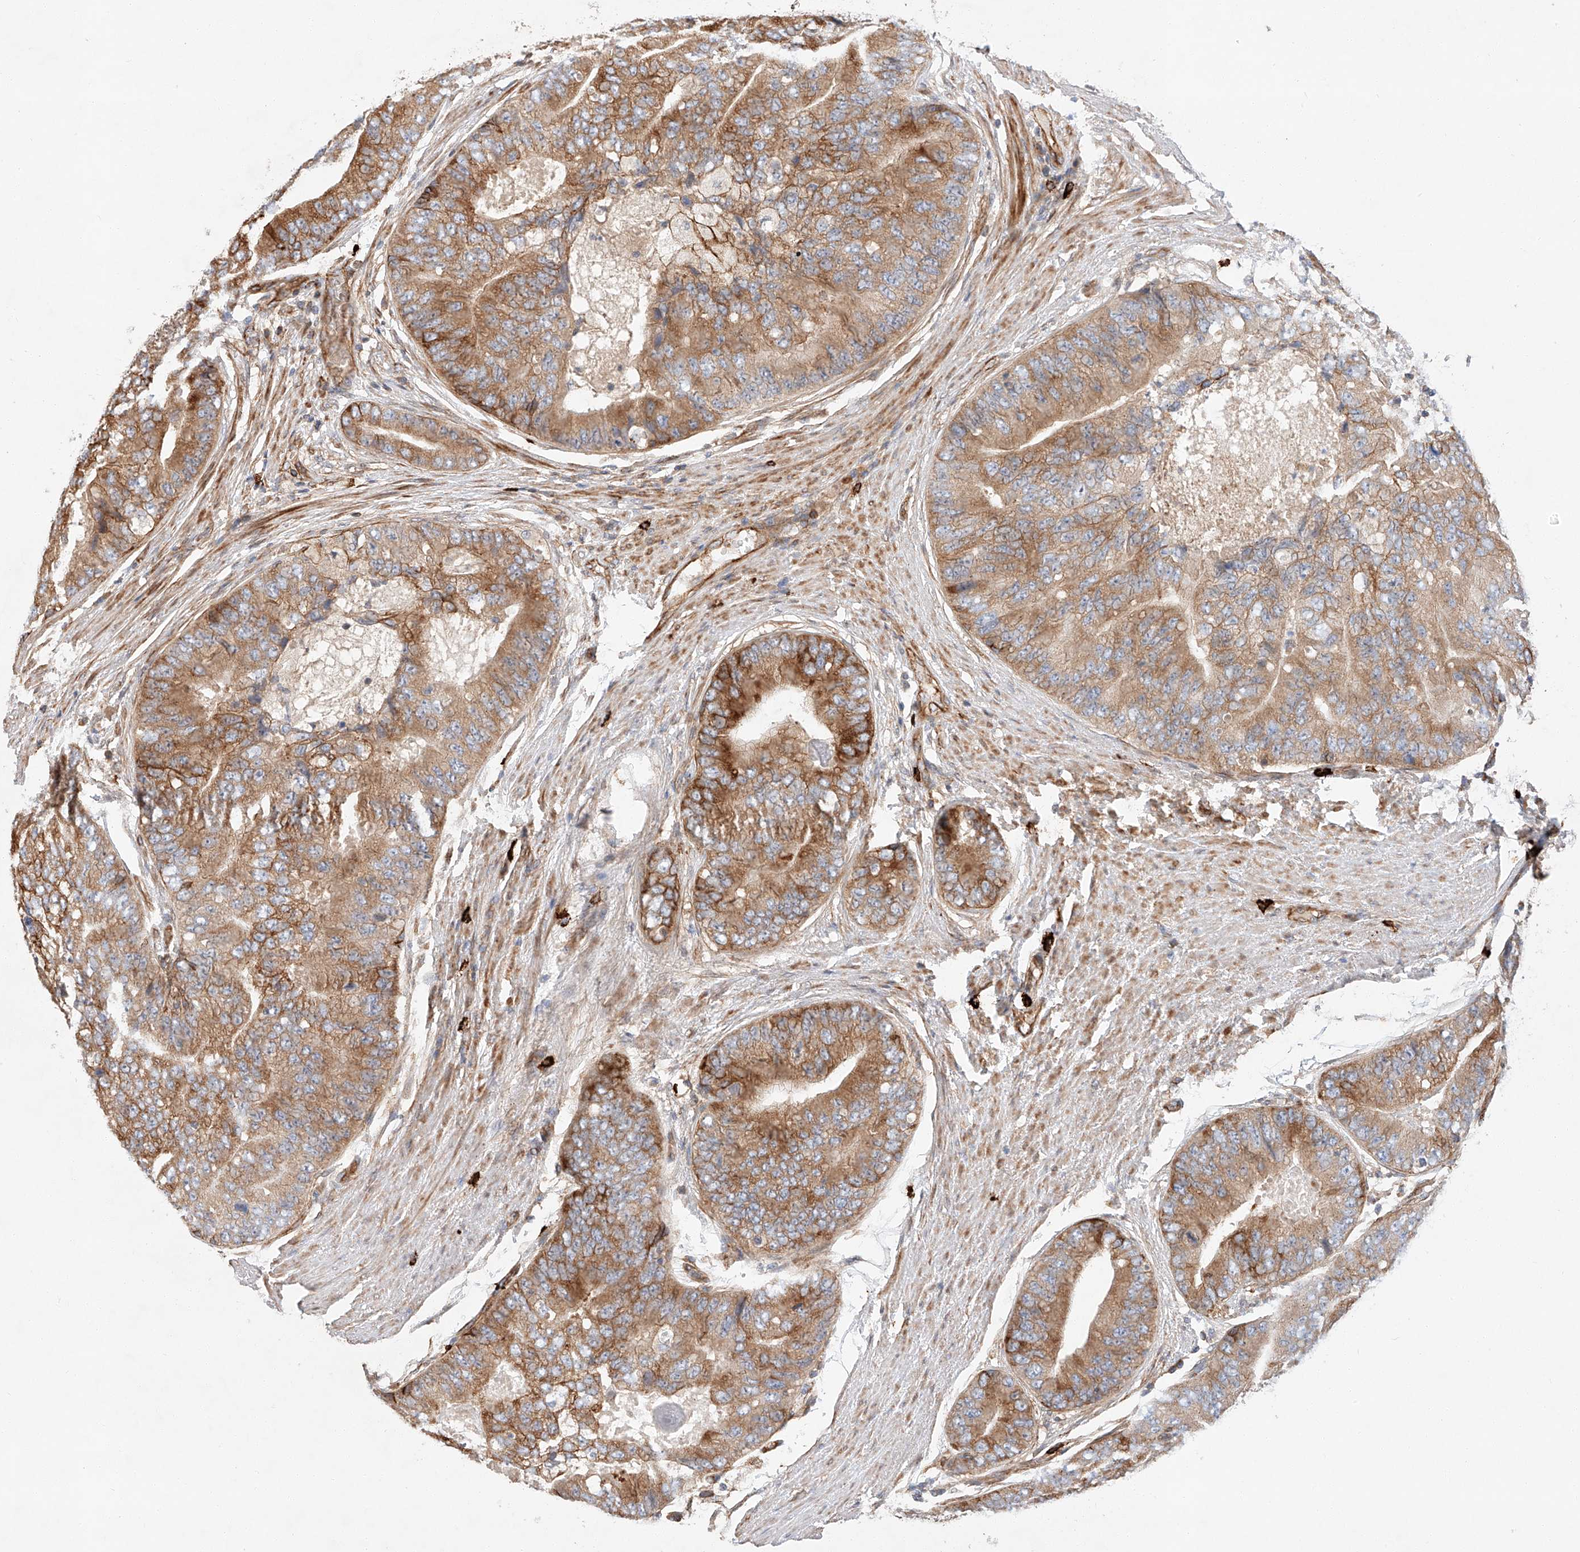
{"staining": {"intensity": "moderate", "quantity": ">75%", "location": "cytoplasmic/membranous"}, "tissue": "prostate cancer", "cell_type": "Tumor cells", "image_type": "cancer", "snomed": [{"axis": "morphology", "description": "Adenocarcinoma, High grade"}, {"axis": "topography", "description": "Prostate"}], "caption": "Adenocarcinoma (high-grade) (prostate) stained with immunohistochemistry (IHC) demonstrates moderate cytoplasmic/membranous expression in approximately >75% of tumor cells. The staining is performed using DAB brown chromogen to label protein expression. The nuclei are counter-stained blue using hematoxylin.", "gene": "MINDY4", "patient": {"sex": "male", "age": 70}}